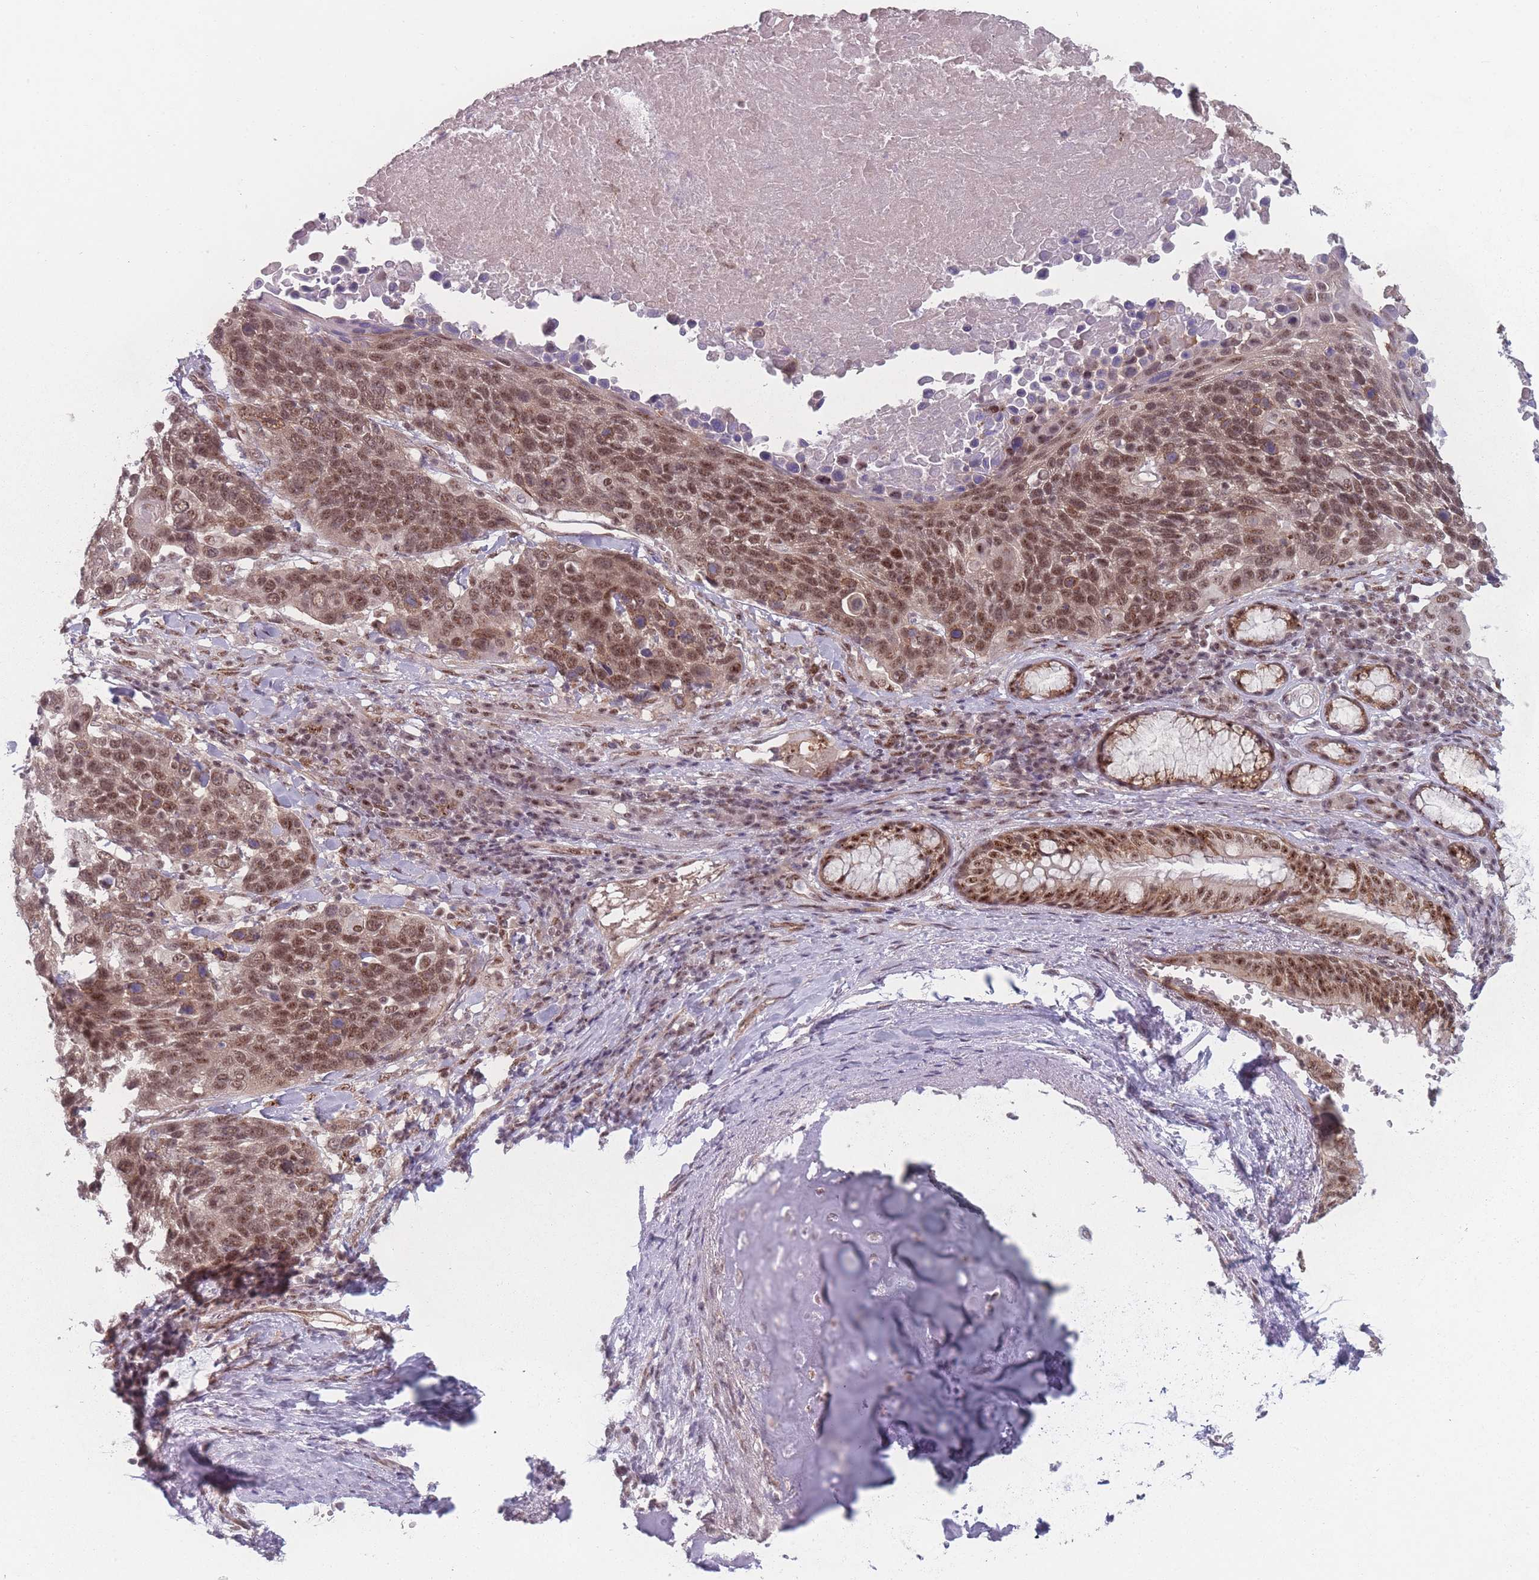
{"staining": {"intensity": "moderate", "quantity": ">75%", "location": "nuclear"}, "tissue": "lung cancer", "cell_type": "Tumor cells", "image_type": "cancer", "snomed": [{"axis": "morphology", "description": "Squamous cell carcinoma, NOS"}, {"axis": "topography", "description": "Lung"}], "caption": "Immunohistochemical staining of human squamous cell carcinoma (lung) shows moderate nuclear protein expression in approximately >75% of tumor cells.", "gene": "ZC3H14", "patient": {"sex": "male", "age": 66}}